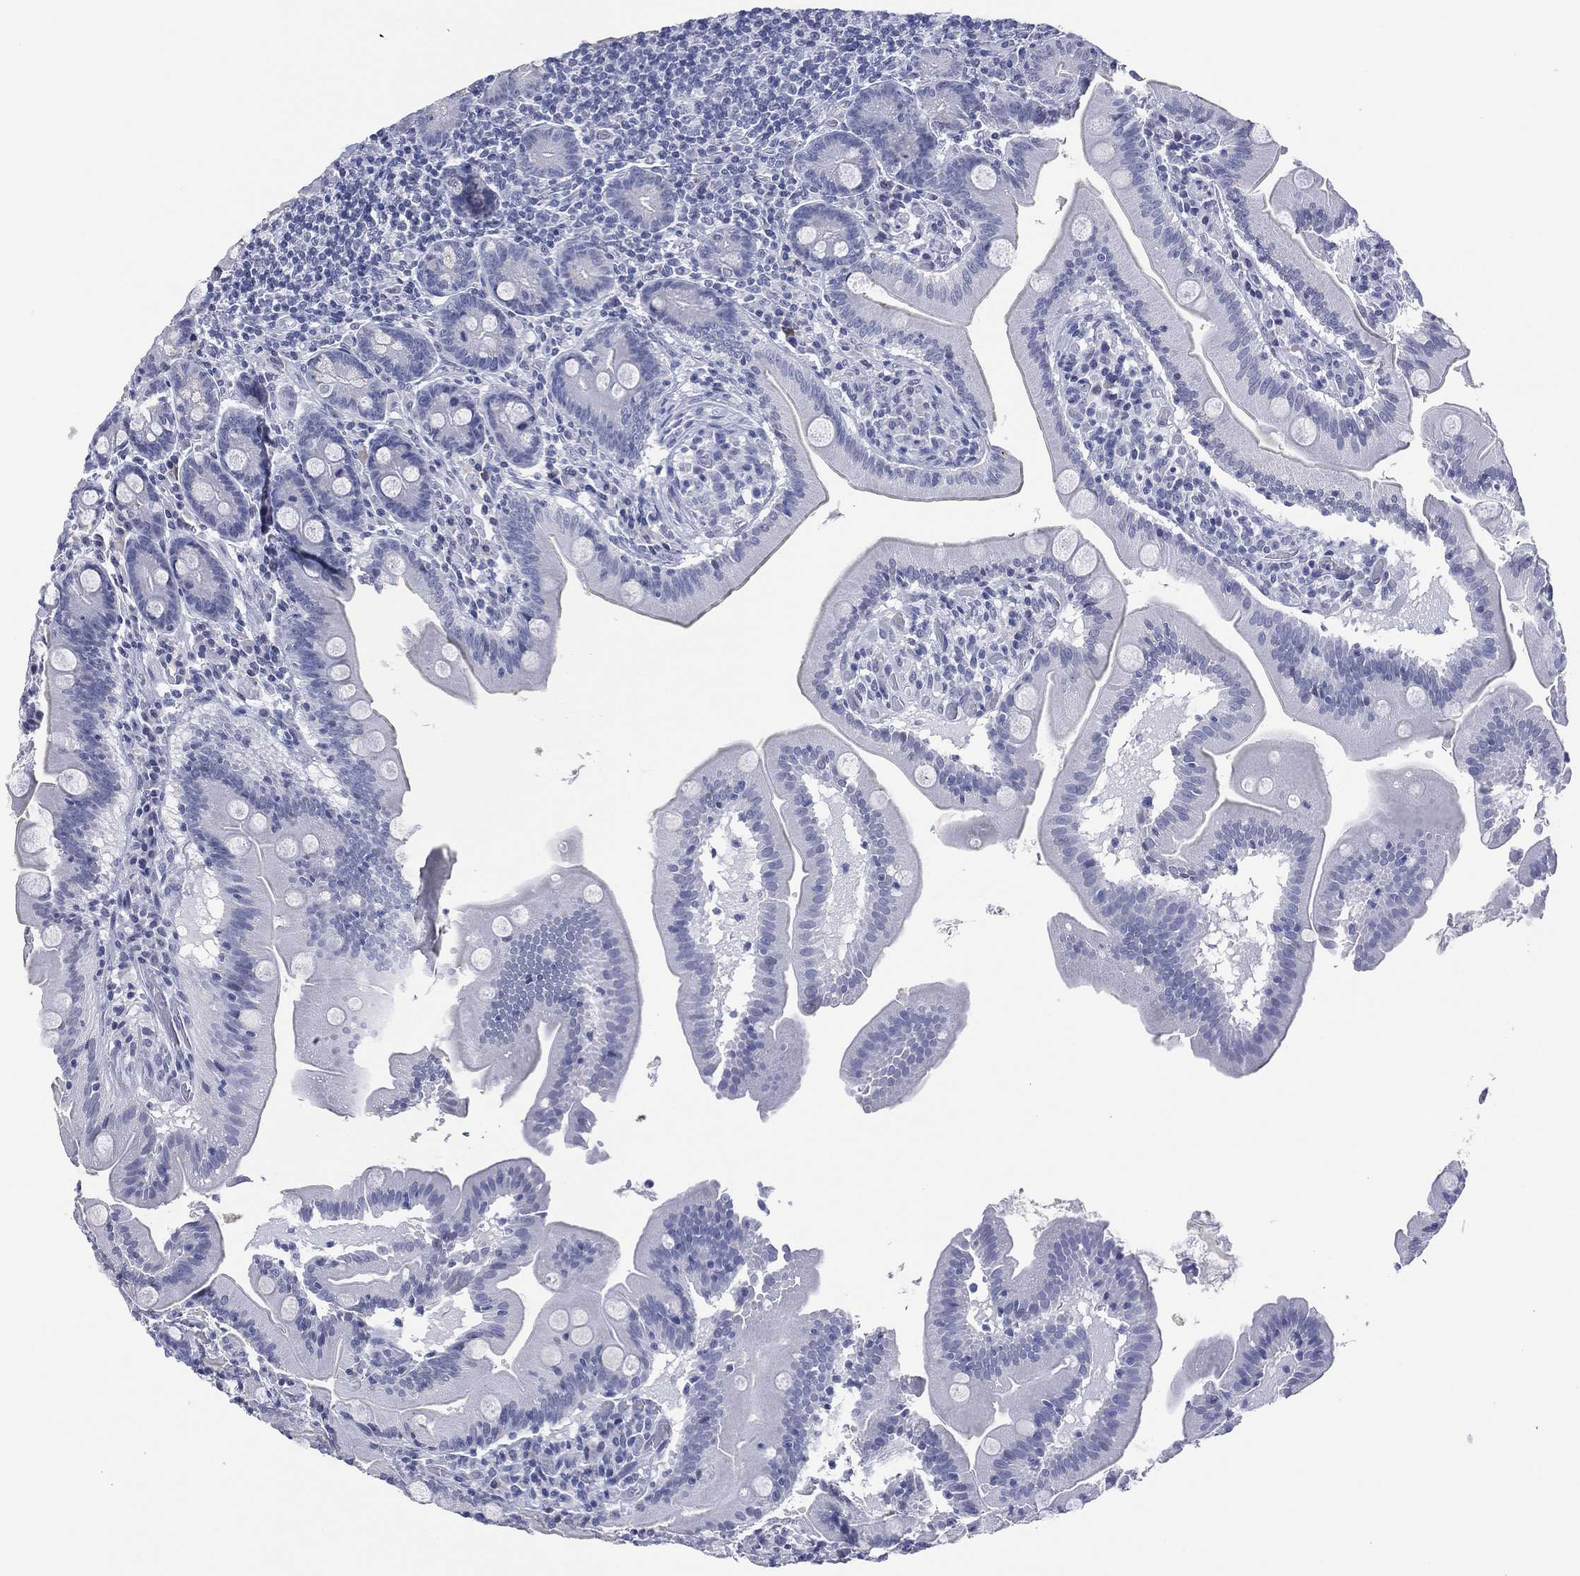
{"staining": {"intensity": "negative", "quantity": "none", "location": "none"}, "tissue": "small intestine", "cell_type": "Glandular cells", "image_type": "normal", "snomed": [{"axis": "morphology", "description": "Normal tissue, NOS"}, {"axis": "topography", "description": "Small intestine"}], "caption": "This is an IHC histopathology image of benign small intestine. There is no staining in glandular cells.", "gene": "UTF1", "patient": {"sex": "male", "age": 37}}